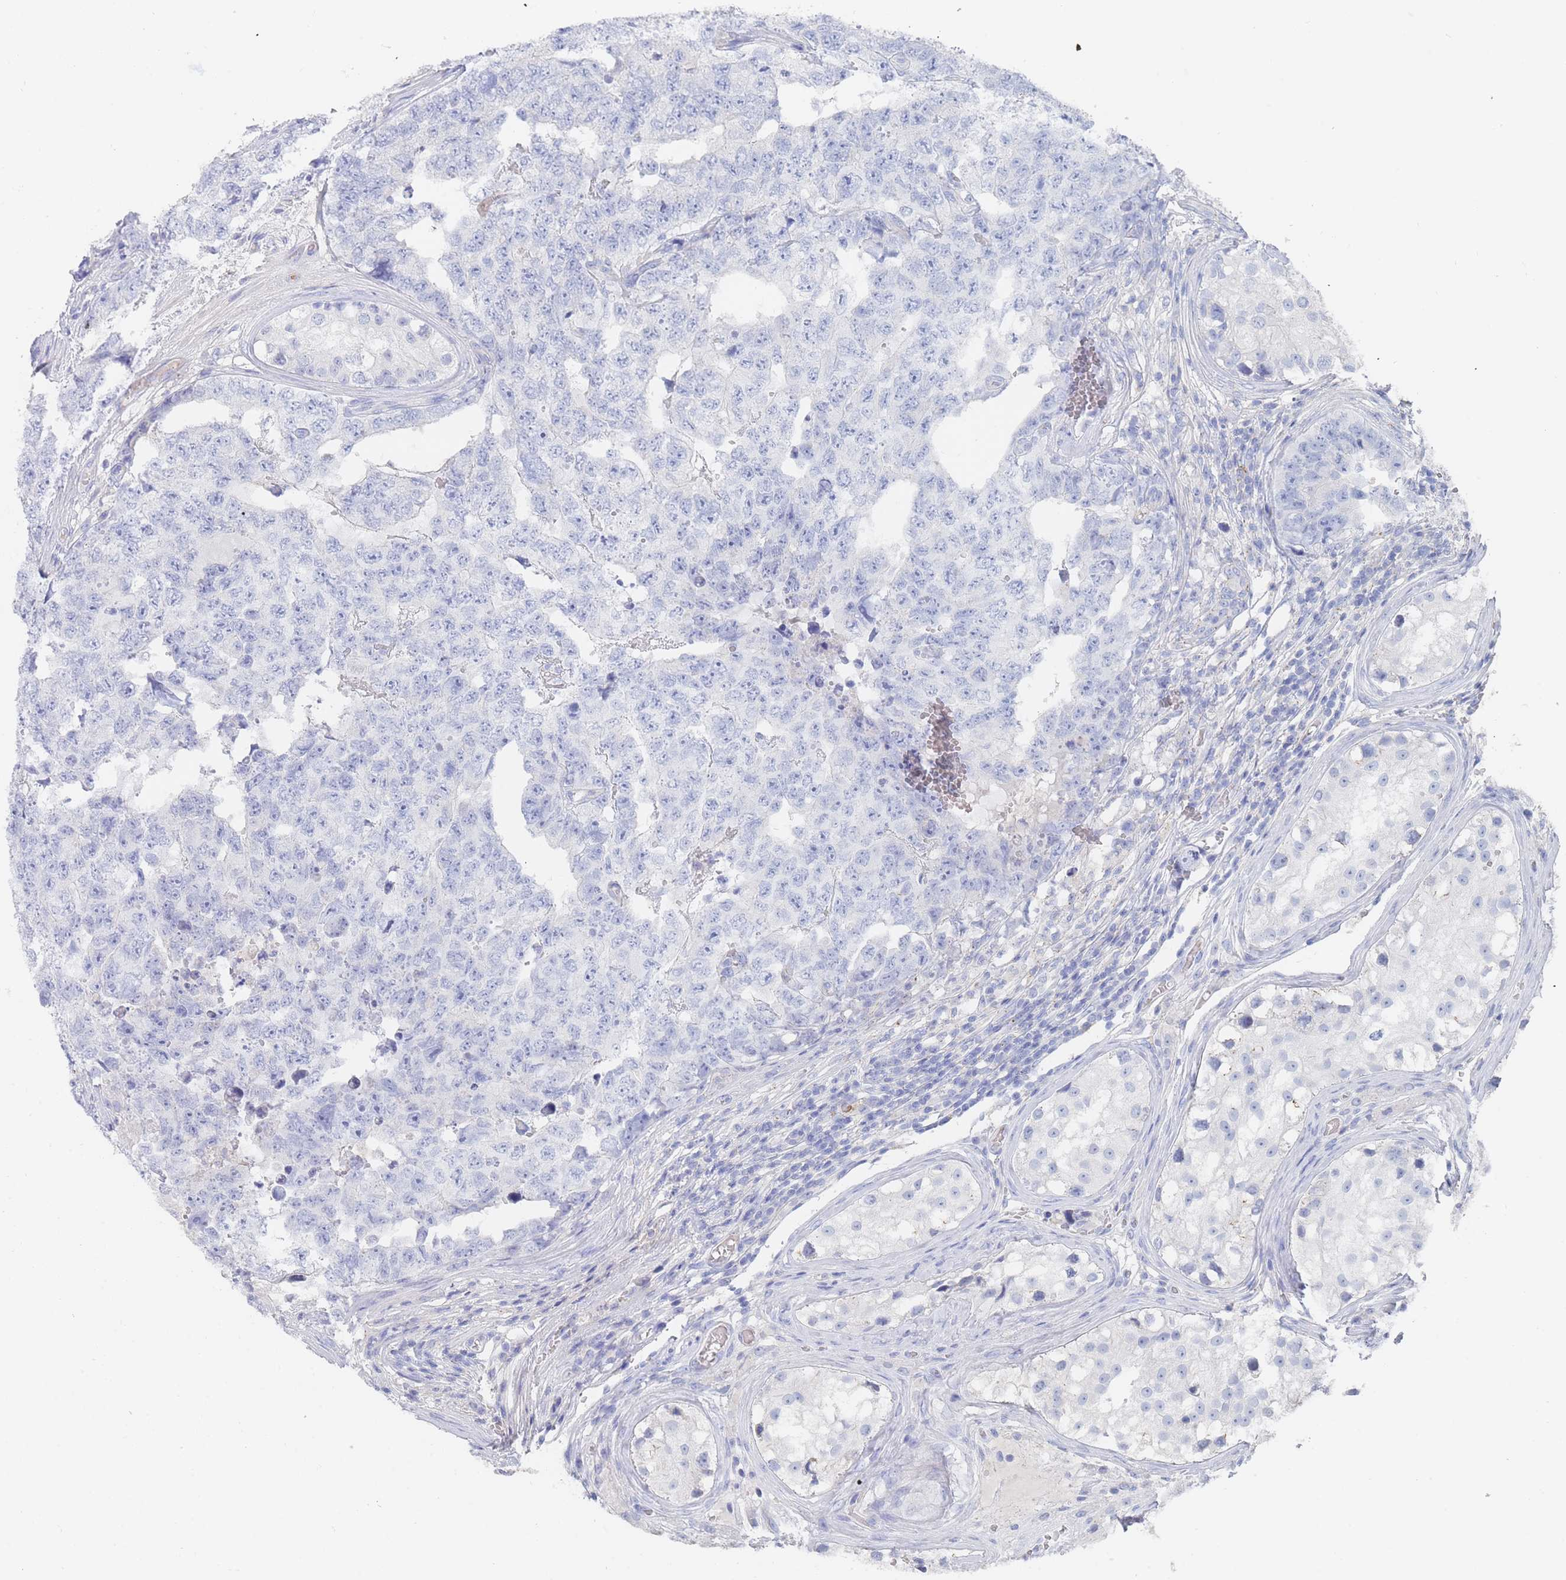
{"staining": {"intensity": "negative", "quantity": "none", "location": "none"}, "tissue": "testis cancer", "cell_type": "Tumor cells", "image_type": "cancer", "snomed": [{"axis": "morphology", "description": "Carcinoma, Embryonal, NOS"}, {"axis": "topography", "description": "Testis"}], "caption": "Immunohistochemistry (IHC) histopathology image of human testis cancer (embryonal carcinoma) stained for a protein (brown), which displays no positivity in tumor cells. The staining was performed using DAB to visualize the protein expression in brown, while the nuclei were stained in blue with hematoxylin (Magnification: 20x).", "gene": "SLC25A35", "patient": {"sex": "male", "age": 25}}